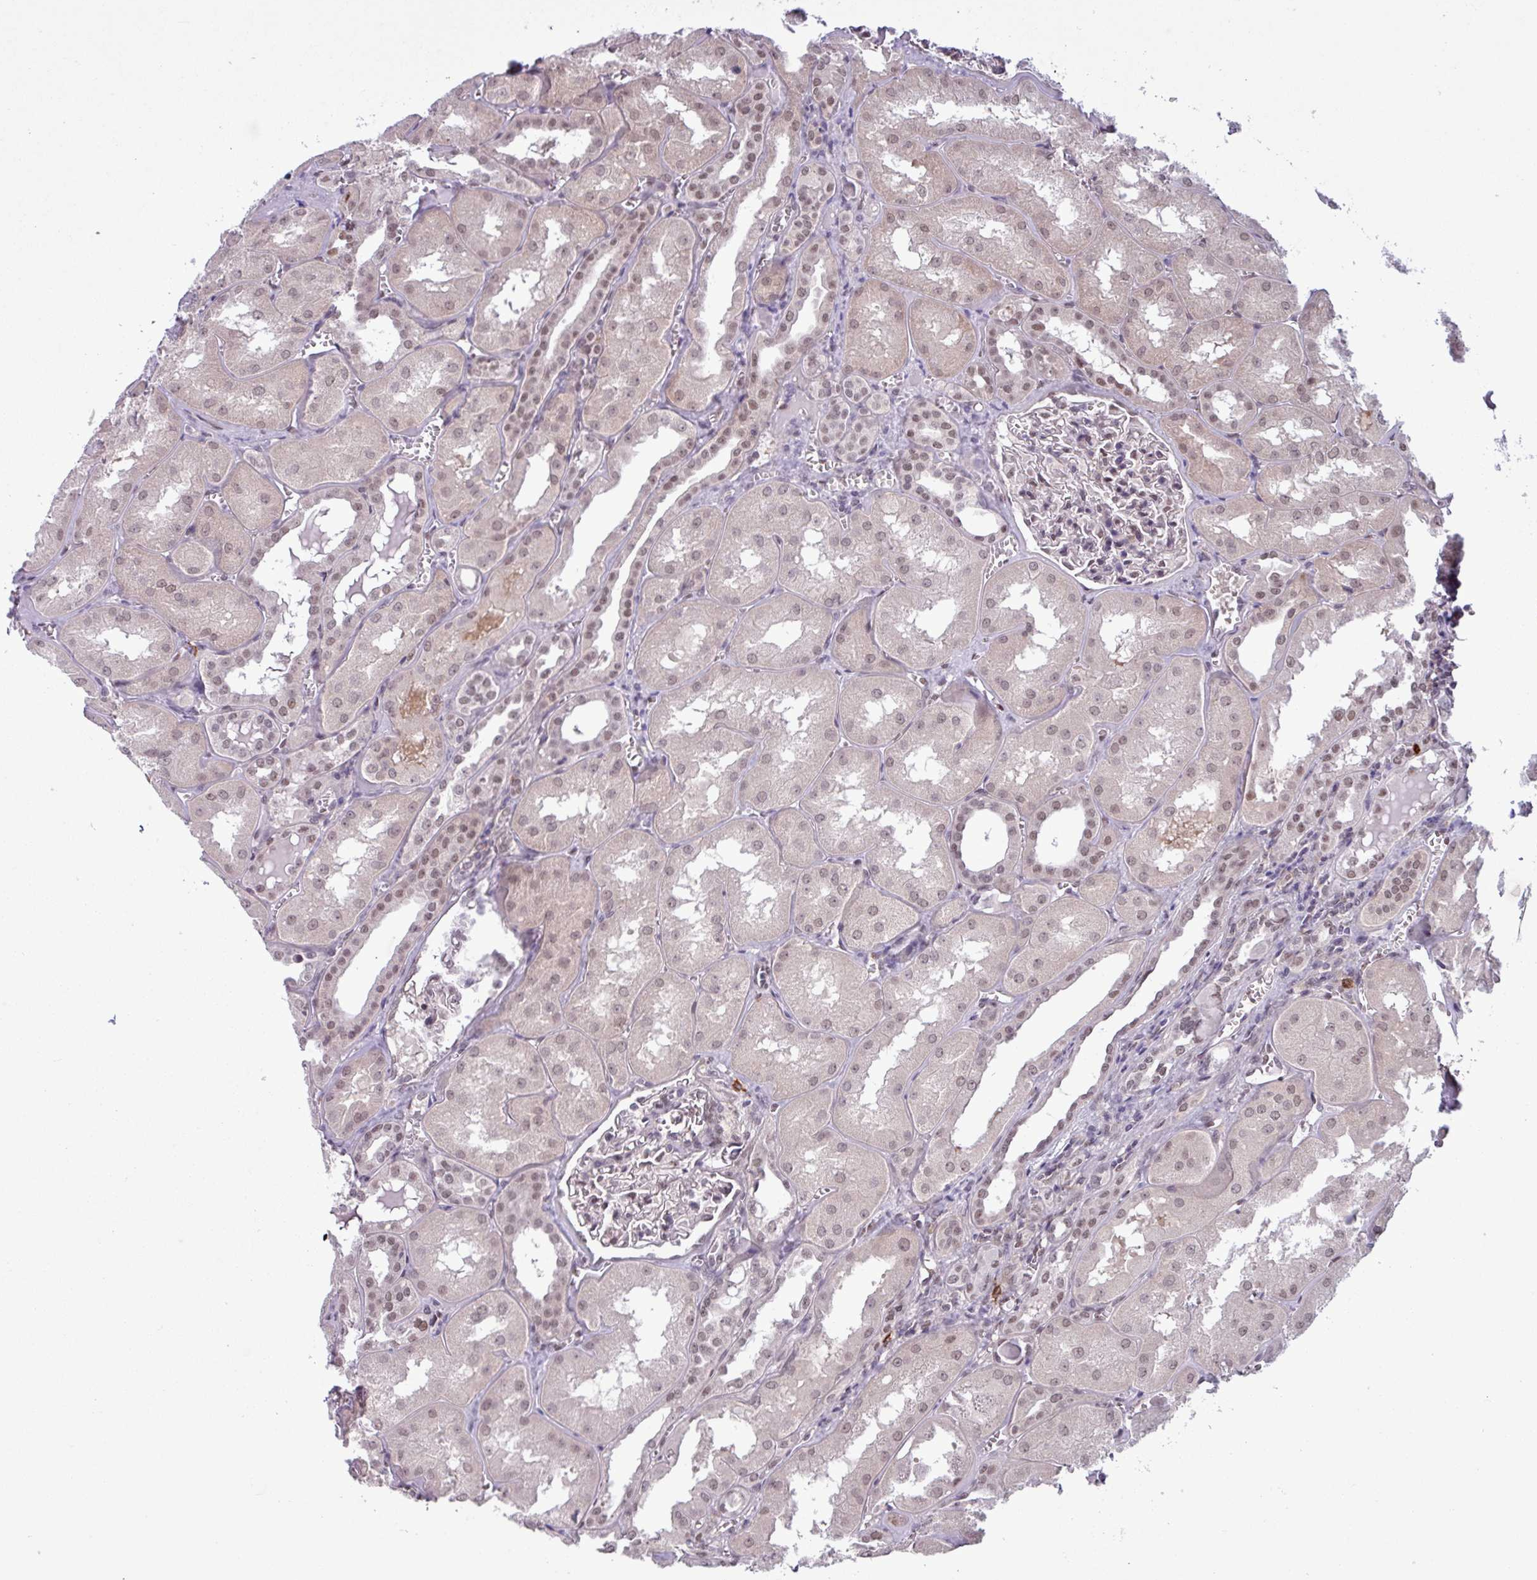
{"staining": {"intensity": "moderate", "quantity": ">75%", "location": "nuclear"}, "tissue": "kidney", "cell_type": "Cells in glomeruli", "image_type": "normal", "snomed": [{"axis": "morphology", "description": "Normal tissue, NOS"}, {"axis": "topography", "description": "Kidney"}], "caption": "A micrograph showing moderate nuclear positivity in about >75% of cells in glomeruli in normal kidney, as visualized by brown immunohistochemical staining.", "gene": "NOTCH2", "patient": {"sex": "male", "age": 61}}